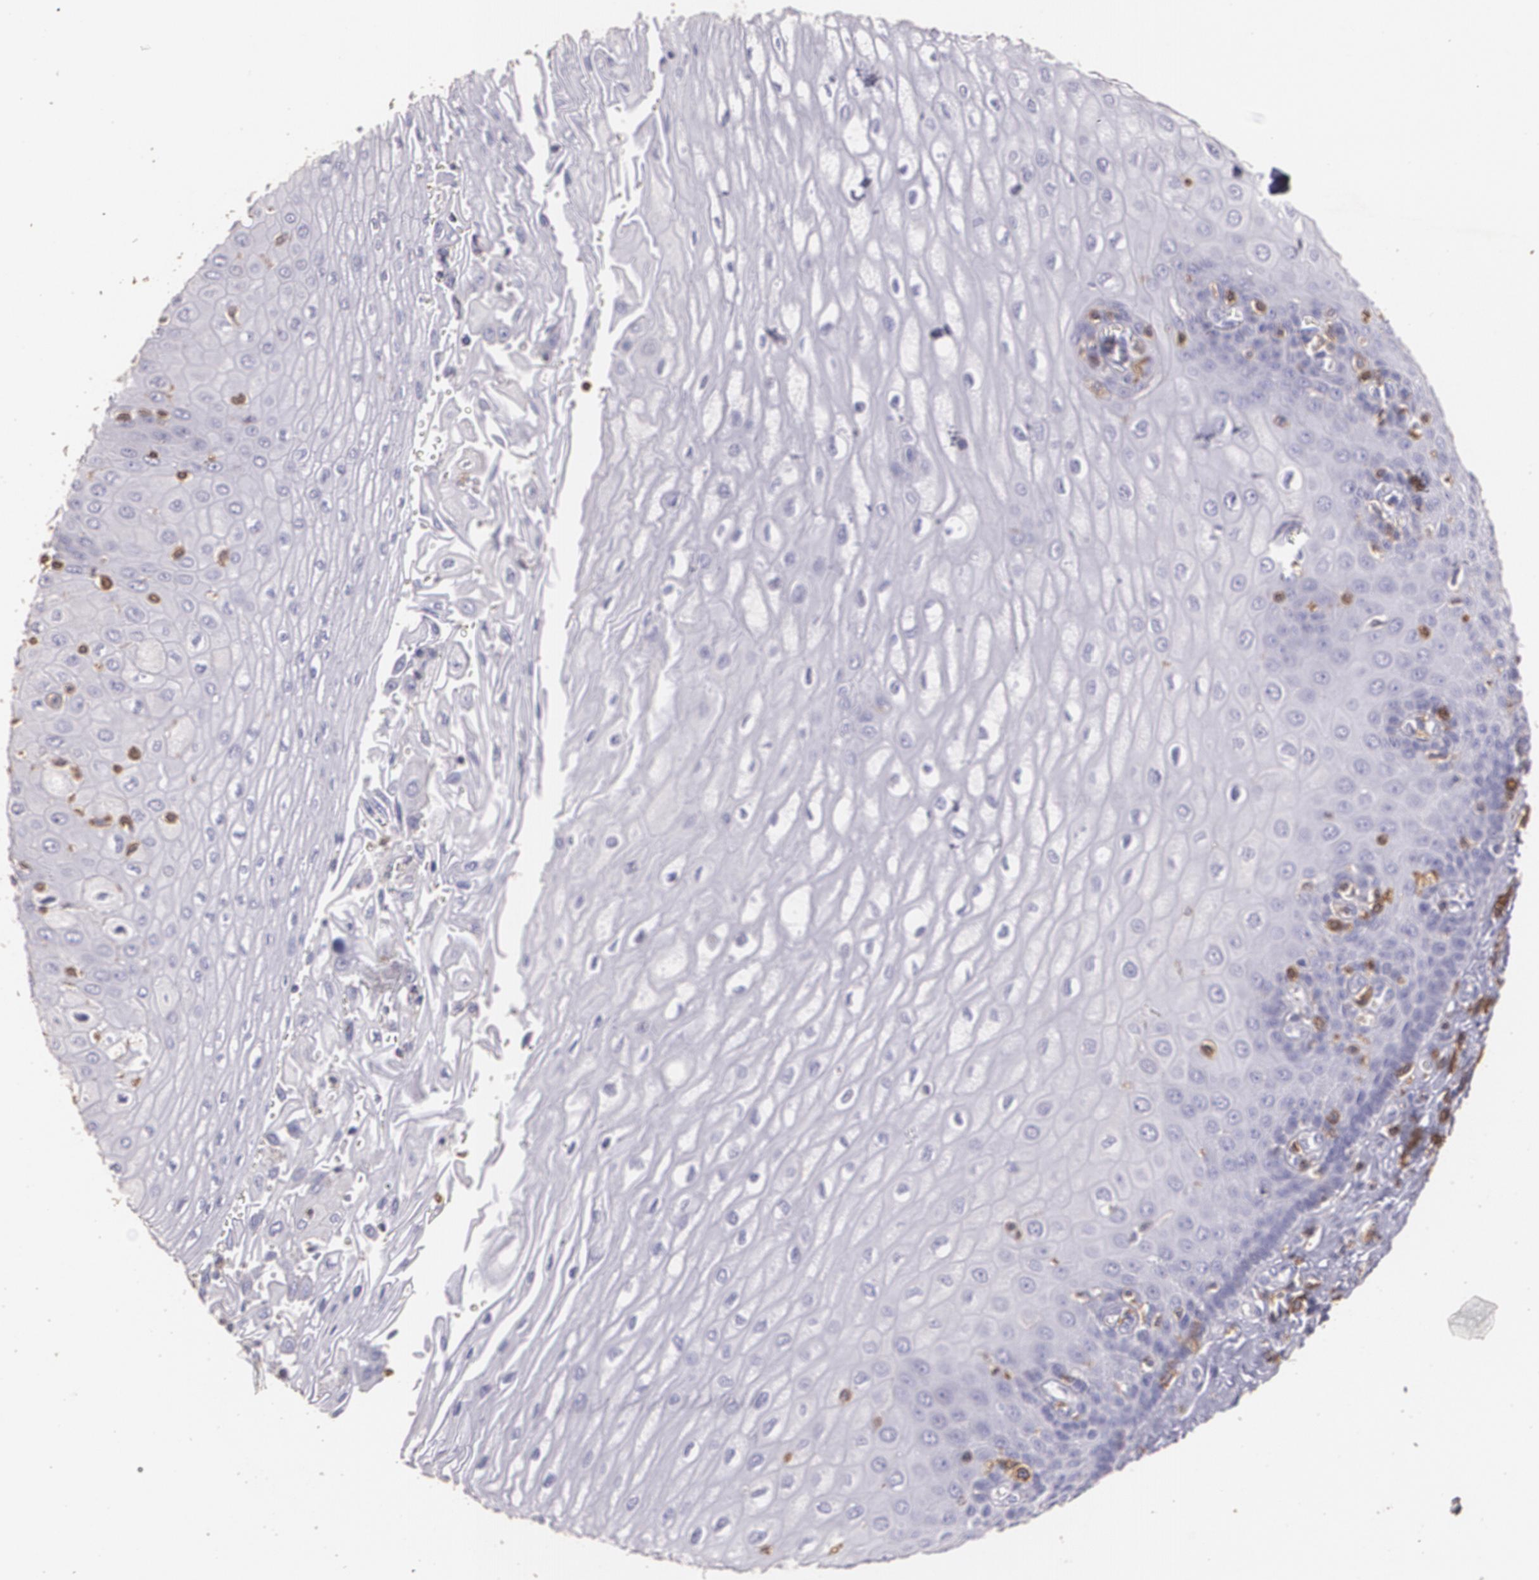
{"staining": {"intensity": "negative", "quantity": "none", "location": "none"}, "tissue": "esophagus", "cell_type": "Squamous epithelial cells", "image_type": "normal", "snomed": [{"axis": "morphology", "description": "Normal tissue, NOS"}, {"axis": "topography", "description": "Esophagus"}], "caption": "Immunohistochemistry of benign human esophagus demonstrates no expression in squamous epithelial cells.", "gene": "TGFBR1", "patient": {"sex": "male", "age": 62}}